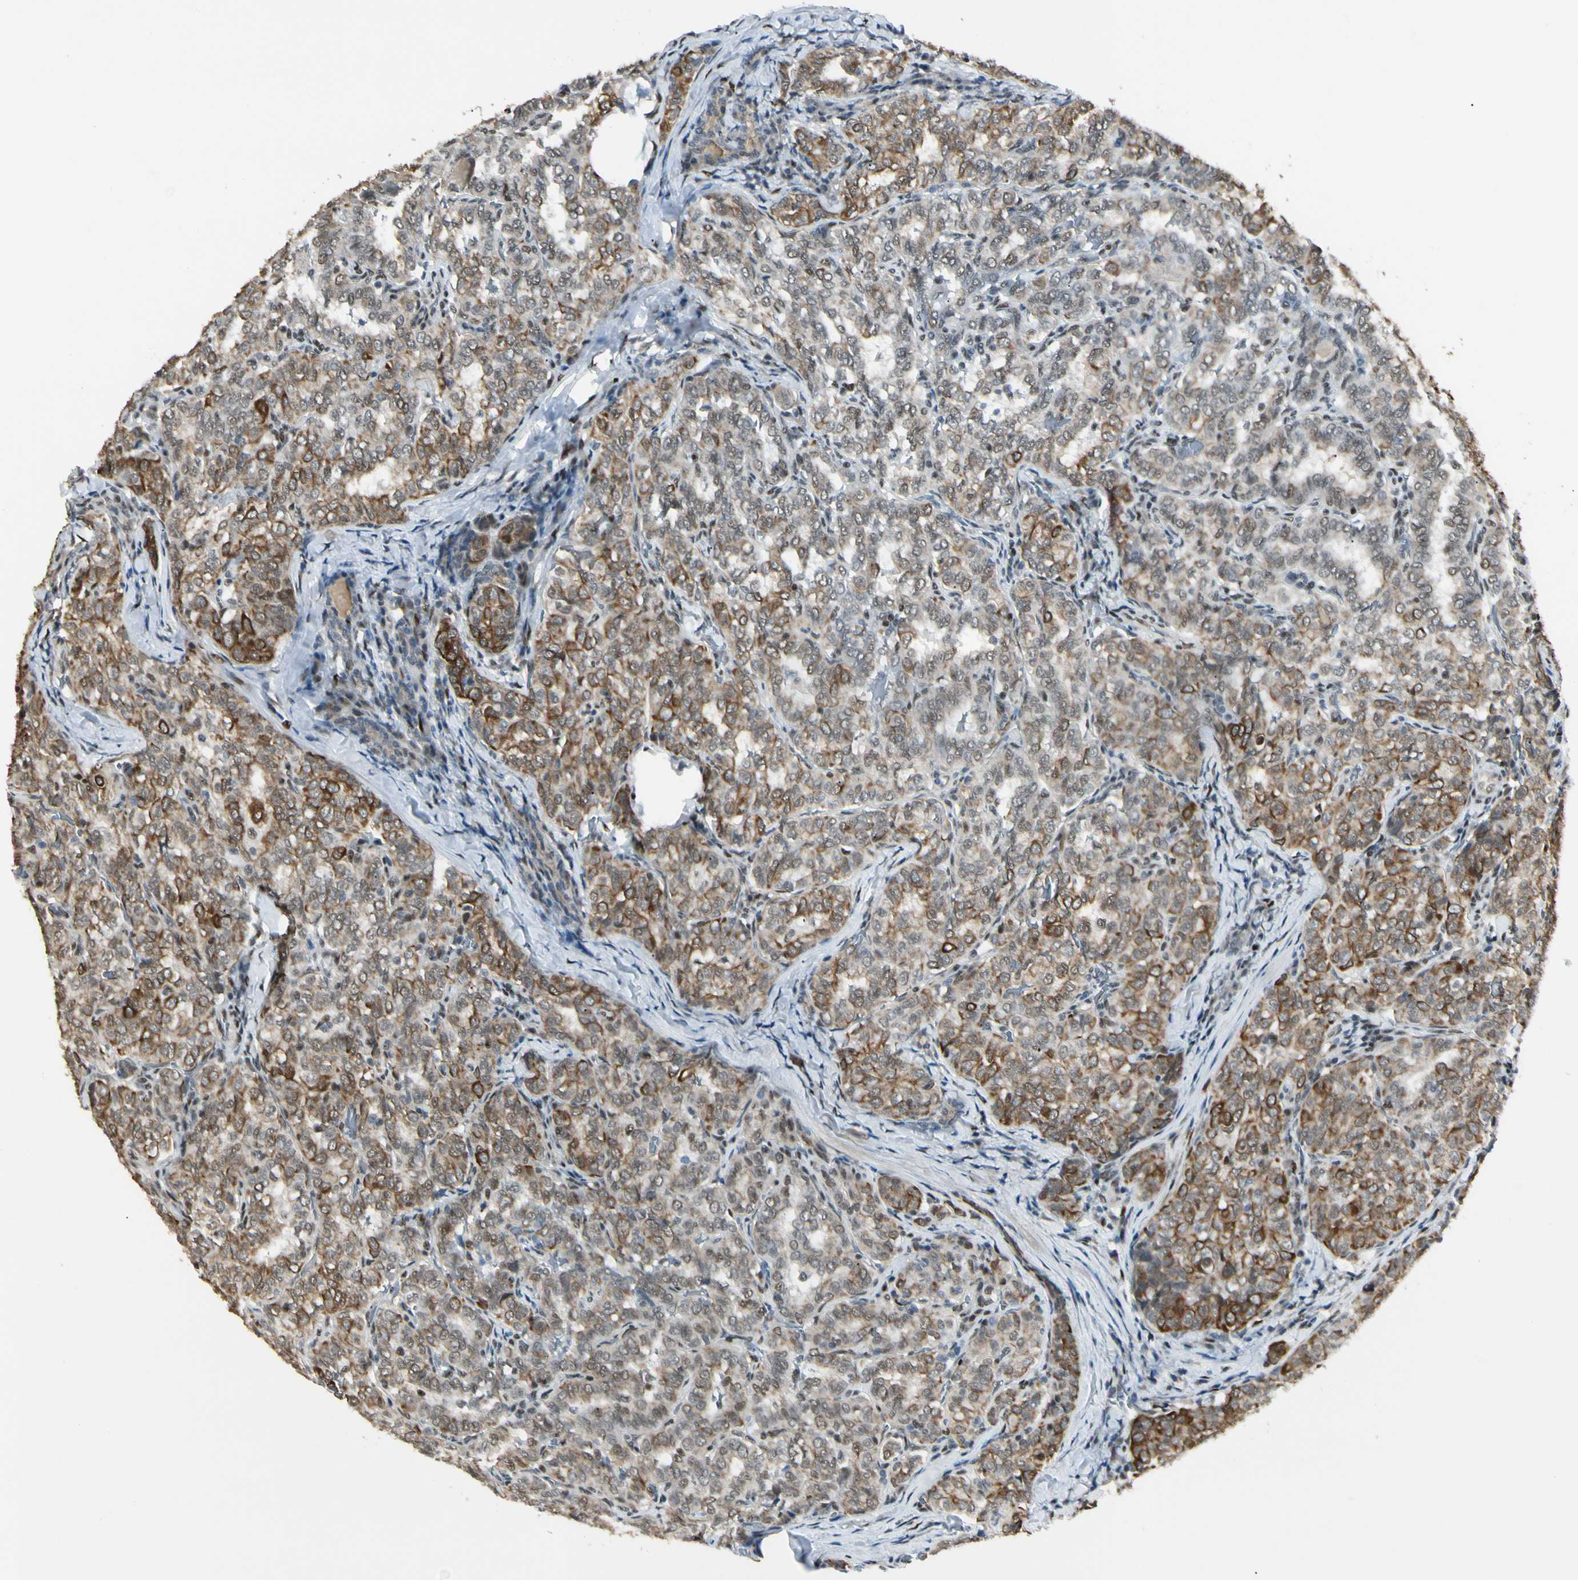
{"staining": {"intensity": "moderate", "quantity": ">75%", "location": "cytoplasmic/membranous"}, "tissue": "thyroid cancer", "cell_type": "Tumor cells", "image_type": "cancer", "snomed": [{"axis": "morphology", "description": "Normal tissue, NOS"}, {"axis": "morphology", "description": "Papillary adenocarcinoma, NOS"}, {"axis": "topography", "description": "Thyroid gland"}], "caption": "The photomicrograph exhibits a brown stain indicating the presence of a protein in the cytoplasmic/membranous of tumor cells in thyroid cancer (papillary adenocarcinoma).", "gene": "ATXN1", "patient": {"sex": "female", "age": 30}}